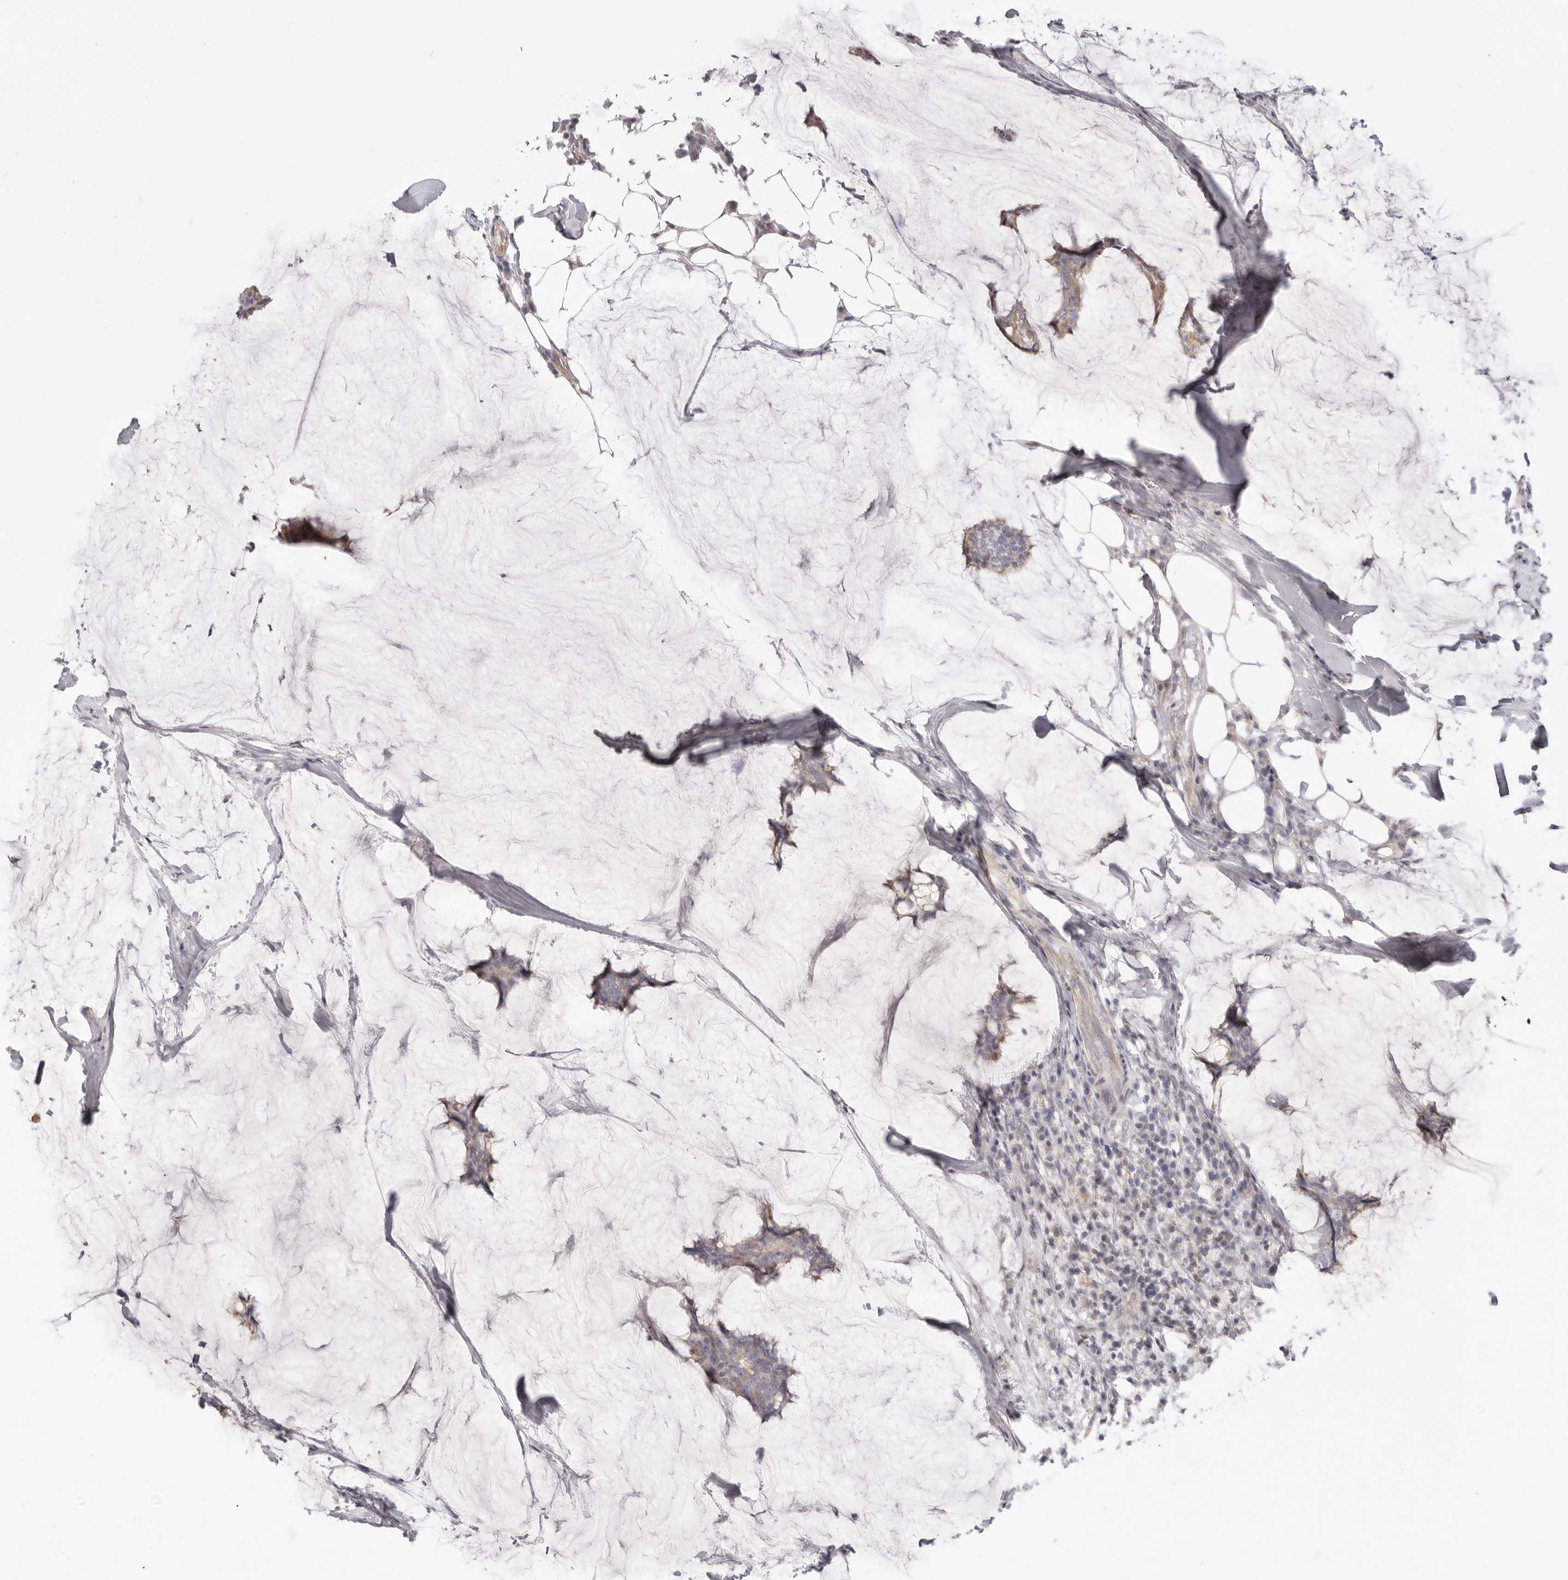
{"staining": {"intensity": "weak", "quantity": "25%-75%", "location": "cytoplasmic/membranous"}, "tissue": "breast cancer", "cell_type": "Tumor cells", "image_type": "cancer", "snomed": [{"axis": "morphology", "description": "Duct carcinoma"}, {"axis": "topography", "description": "Breast"}], "caption": "Breast cancer stained with DAB (3,3'-diaminobenzidine) IHC displays low levels of weak cytoplasmic/membranous positivity in approximately 25%-75% of tumor cells.", "gene": "RXFP1", "patient": {"sex": "female", "age": 93}}